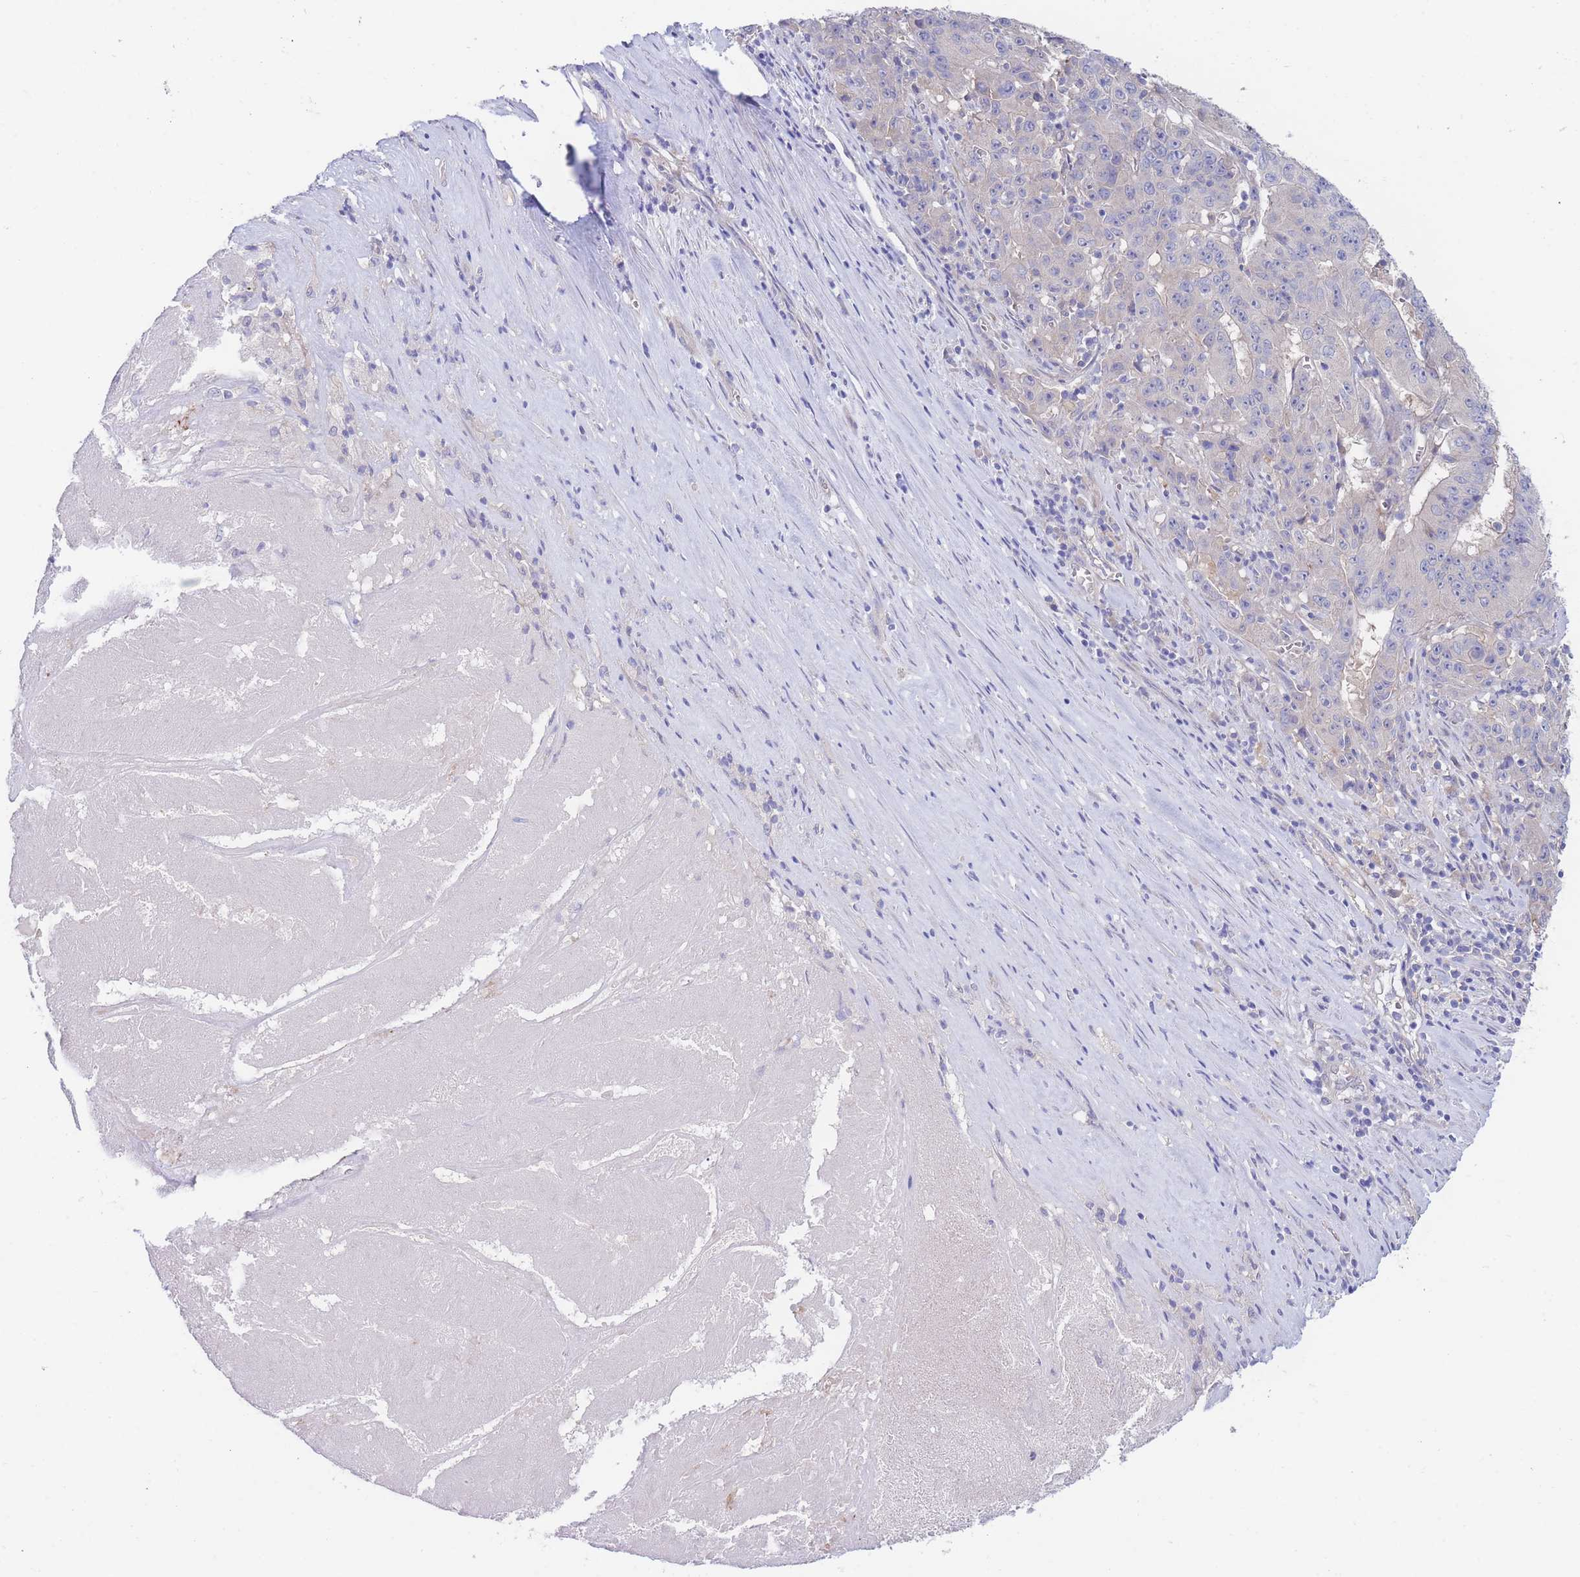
{"staining": {"intensity": "negative", "quantity": "none", "location": "none"}, "tissue": "pancreatic cancer", "cell_type": "Tumor cells", "image_type": "cancer", "snomed": [{"axis": "morphology", "description": "Adenocarcinoma, NOS"}, {"axis": "topography", "description": "Pancreas"}], "caption": "This is a image of immunohistochemistry (IHC) staining of pancreatic cancer, which shows no expression in tumor cells.", "gene": "ZNF281", "patient": {"sex": "male", "age": 63}}